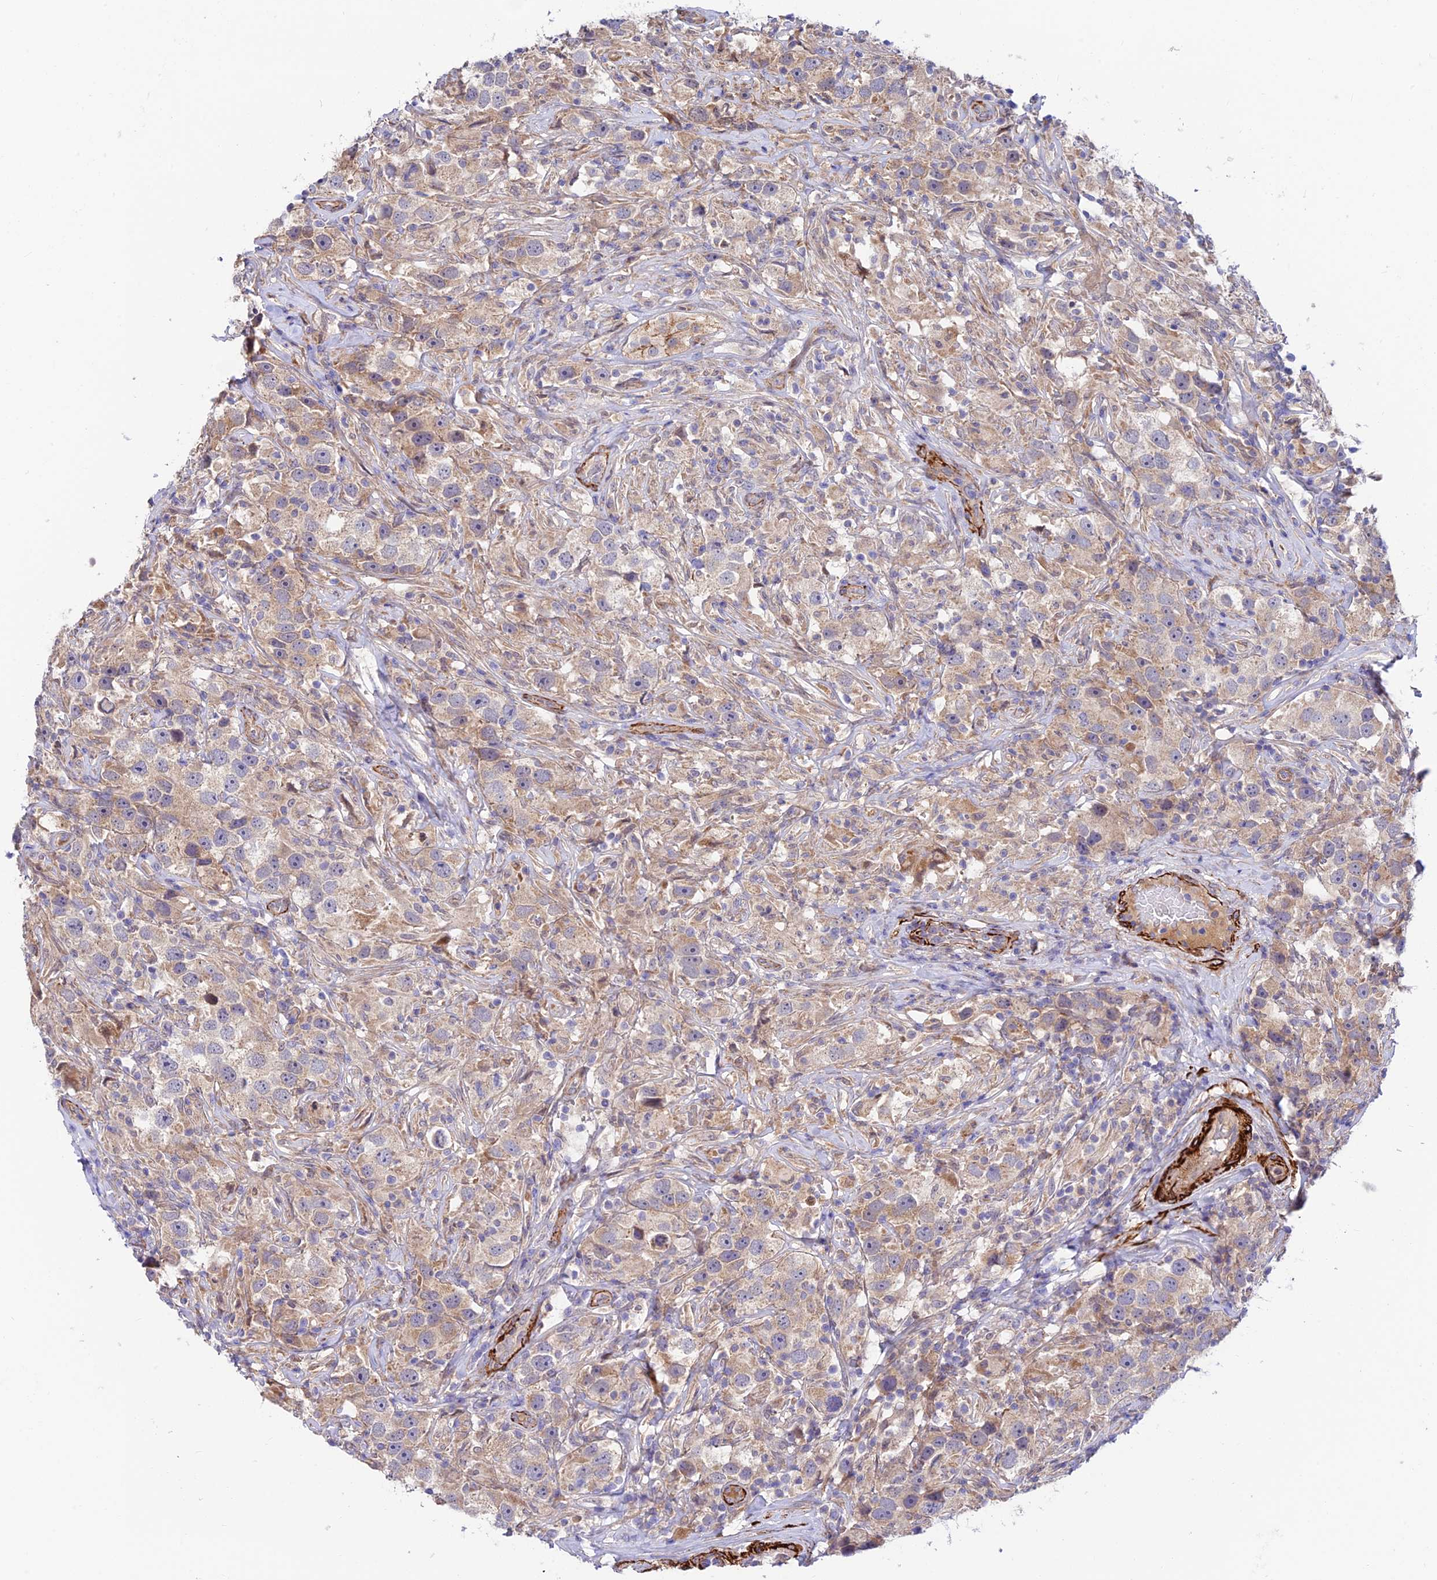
{"staining": {"intensity": "weak", "quantity": ">75%", "location": "cytoplasmic/membranous"}, "tissue": "testis cancer", "cell_type": "Tumor cells", "image_type": "cancer", "snomed": [{"axis": "morphology", "description": "Seminoma, NOS"}, {"axis": "topography", "description": "Testis"}], "caption": "Immunohistochemical staining of testis cancer reveals low levels of weak cytoplasmic/membranous protein expression in approximately >75% of tumor cells. The staining was performed using DAB (3,3'-diaminobenzidine), with brown indicating positive protein expression. Nuclei are stained blue with hematoxylin.", "gene": "ANKRD50", "patient": {"sex": "male", "age": 49}}